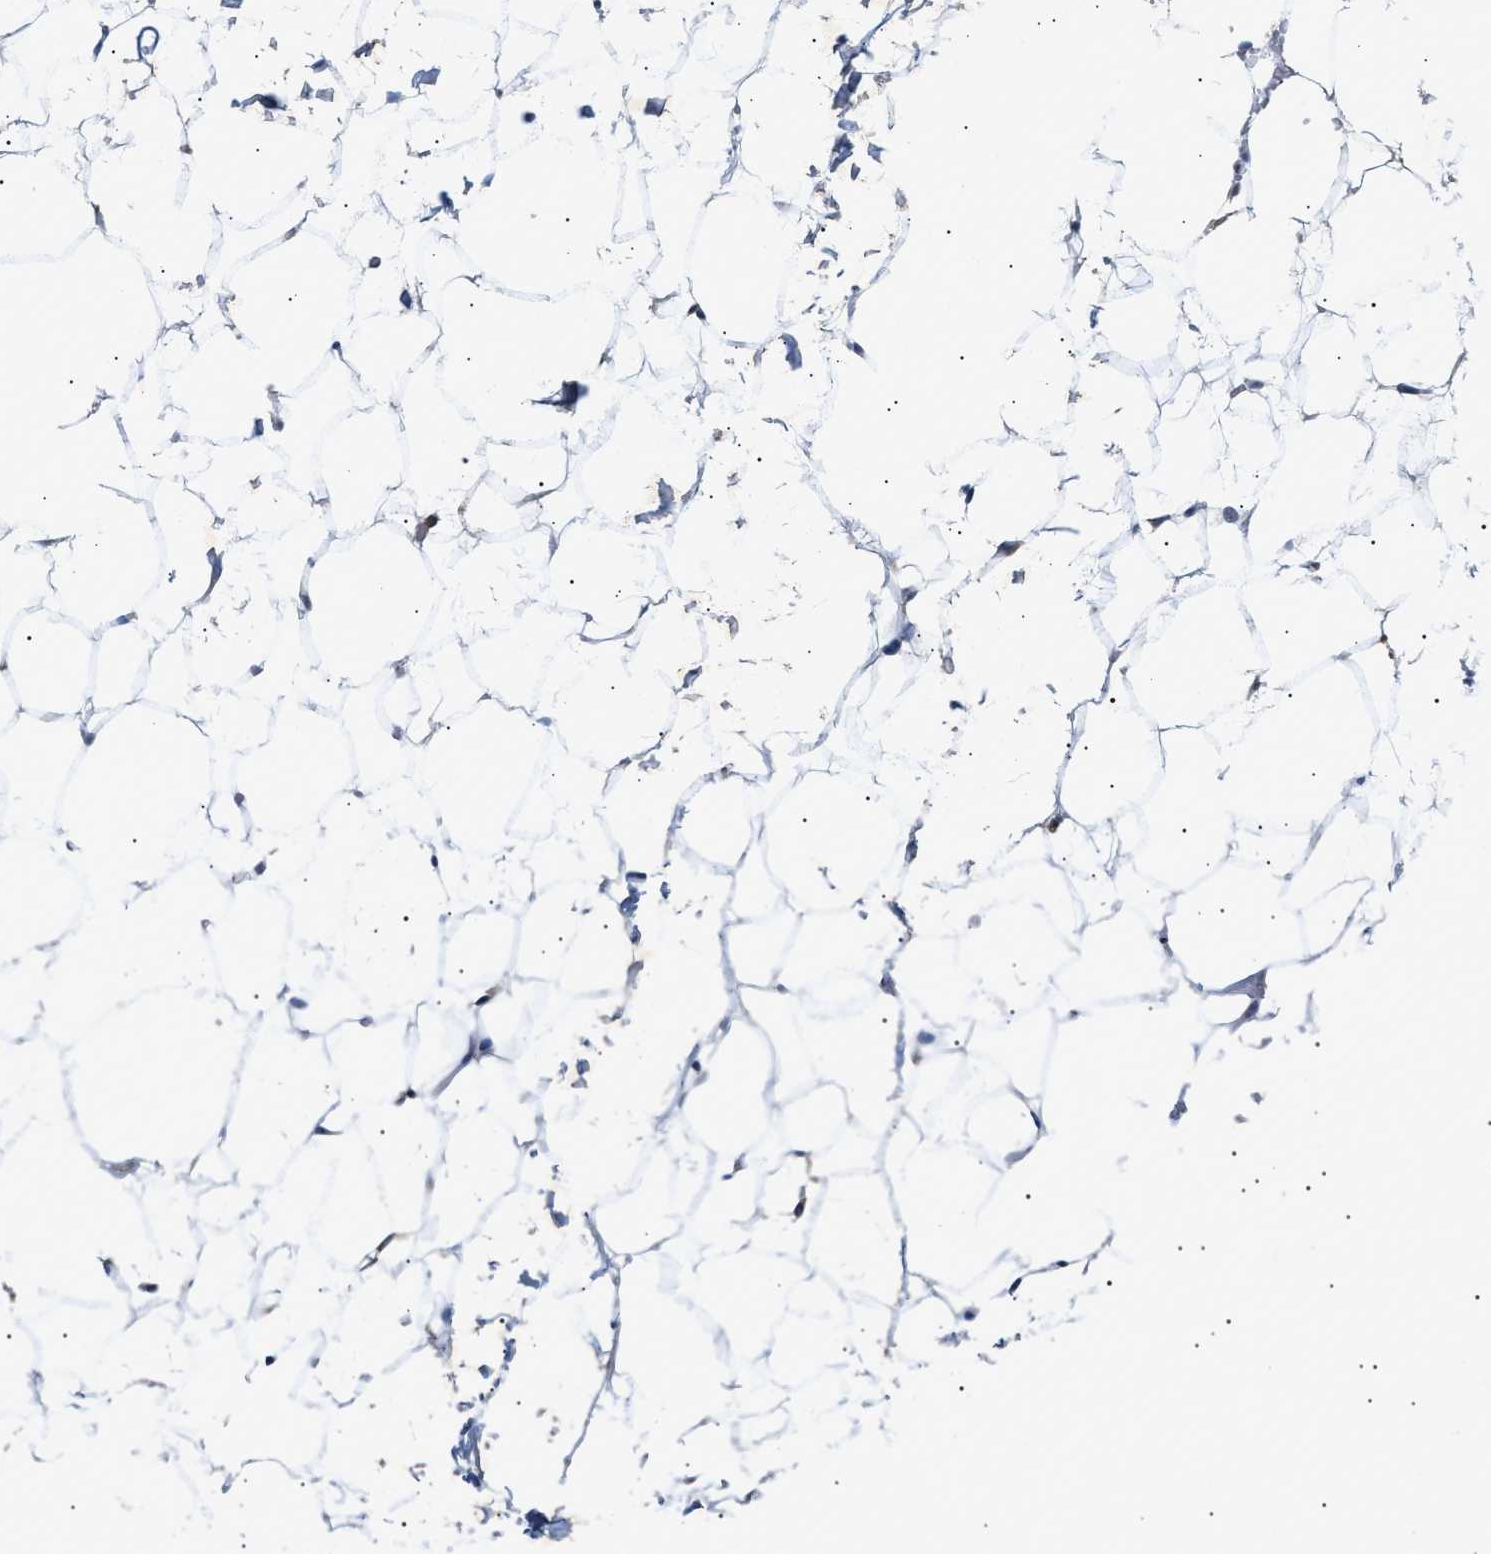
{"staining": {"intensity": "negative", "quantity": "none", "location": "none"}, "tissue": "adipose tissue", "cell_type": "Adipocytes", "image_type": "normal", "snomed": [{"axis": "morphology", "description": "Normal tissue, NOS"}, {"axis": "topography", "description": "Breast"}, {"axis": "topography", "description": "Soft tissue"}], "caption": "Unremarkable adipose tissue was stained to show a protein in brown. There is no significant staining in adipocytes. (DAB (3,3'-diaminobenzidine) immunohistochemistry visualized using brightfield microscopy, high magnification).", "gene": "SIRT5", "patient": {"sex": "female", "age": 75}}